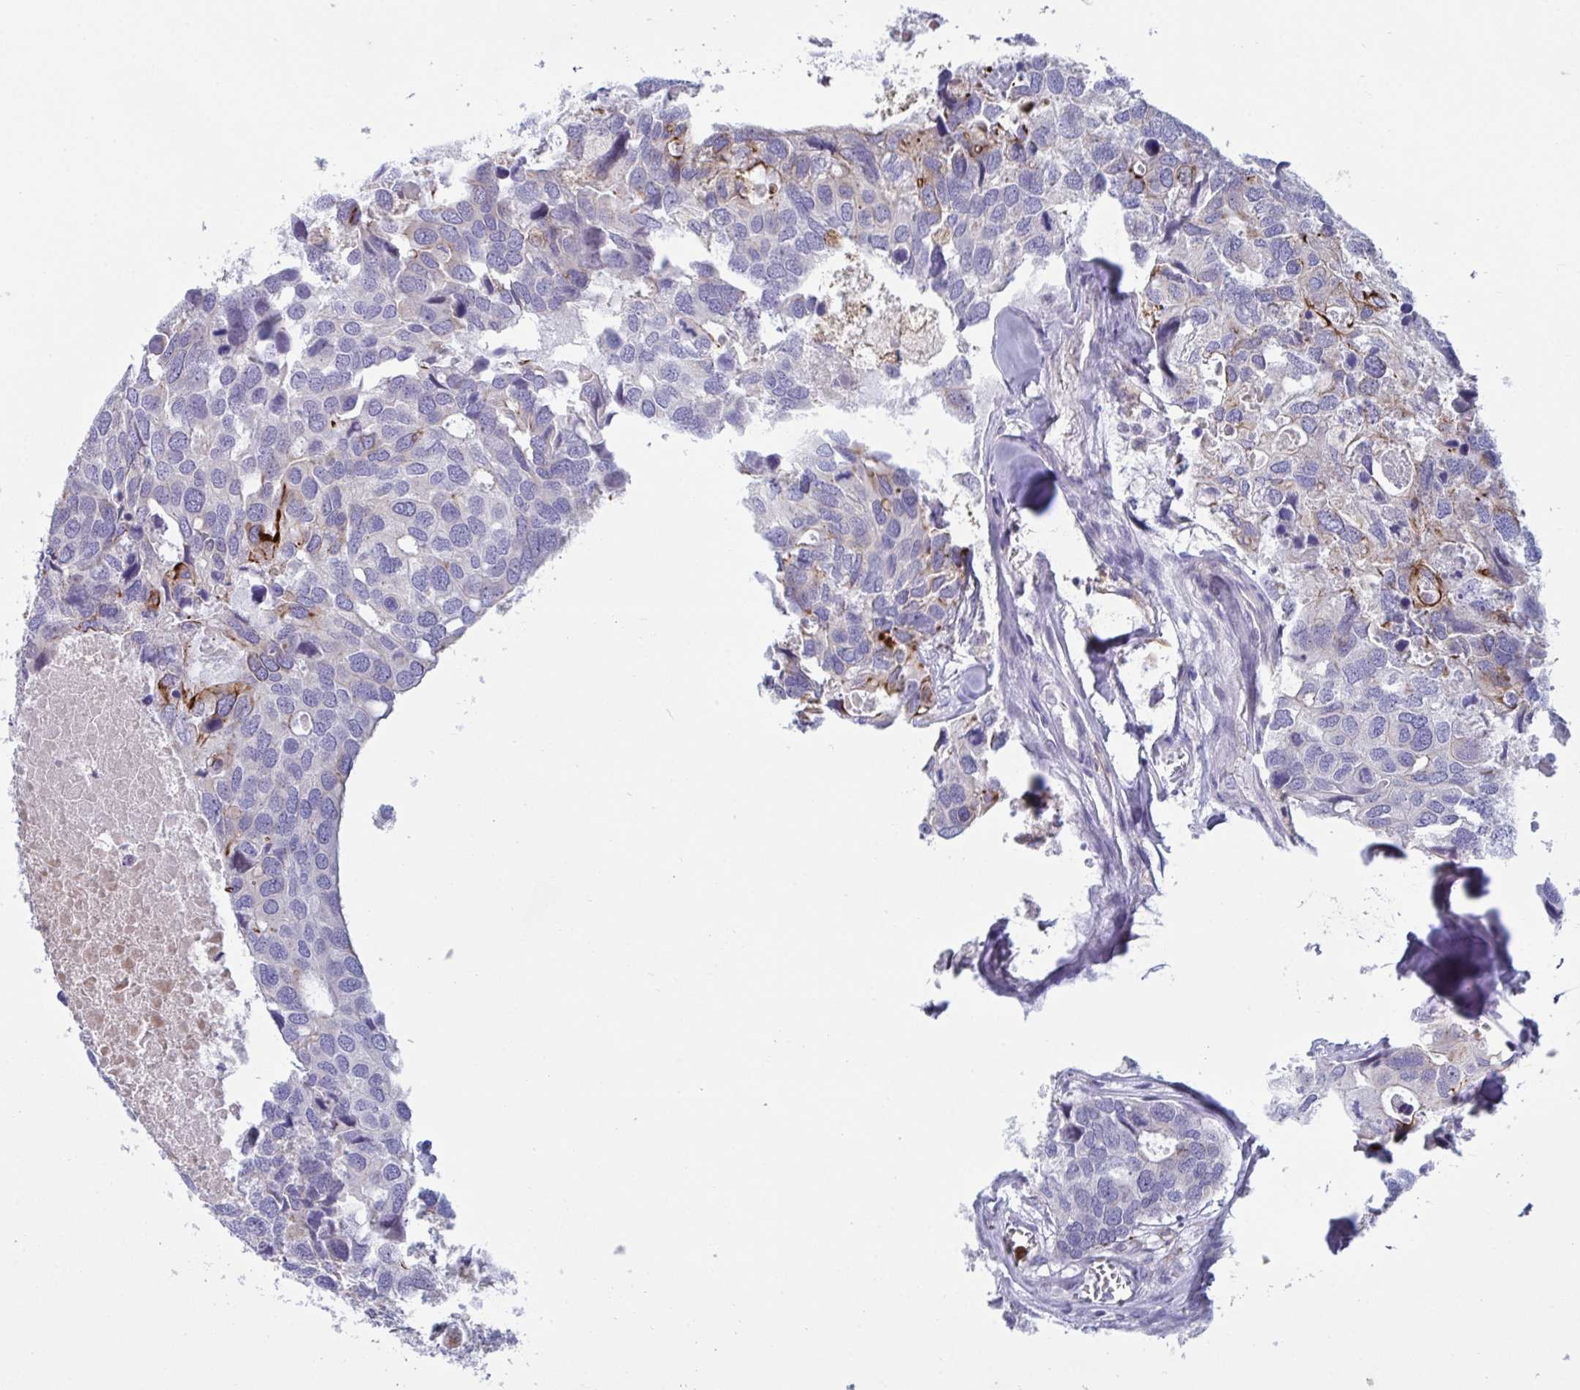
{"staining": {"intensity": "moderate", "quantity": "<25%", "location": "cytoplasmic/membranous"}, "tissue": "breast cancer", "cell_type": "Tumor cells", "image_type": "cancer", "snomed": [{"axis": "morphology", "description": "Duct carcinoma"}, {"axis": "topography", "description": "Breast"}], "caption": "The micrograph exhibits a brown stain indicating the presence of a protein in the cytoplasmic/membranous of tumor cells in breast cancer (intraductal carcinoma).", "gene": "TAS2R38", "patient": {"sex": "female", "age": 83}}